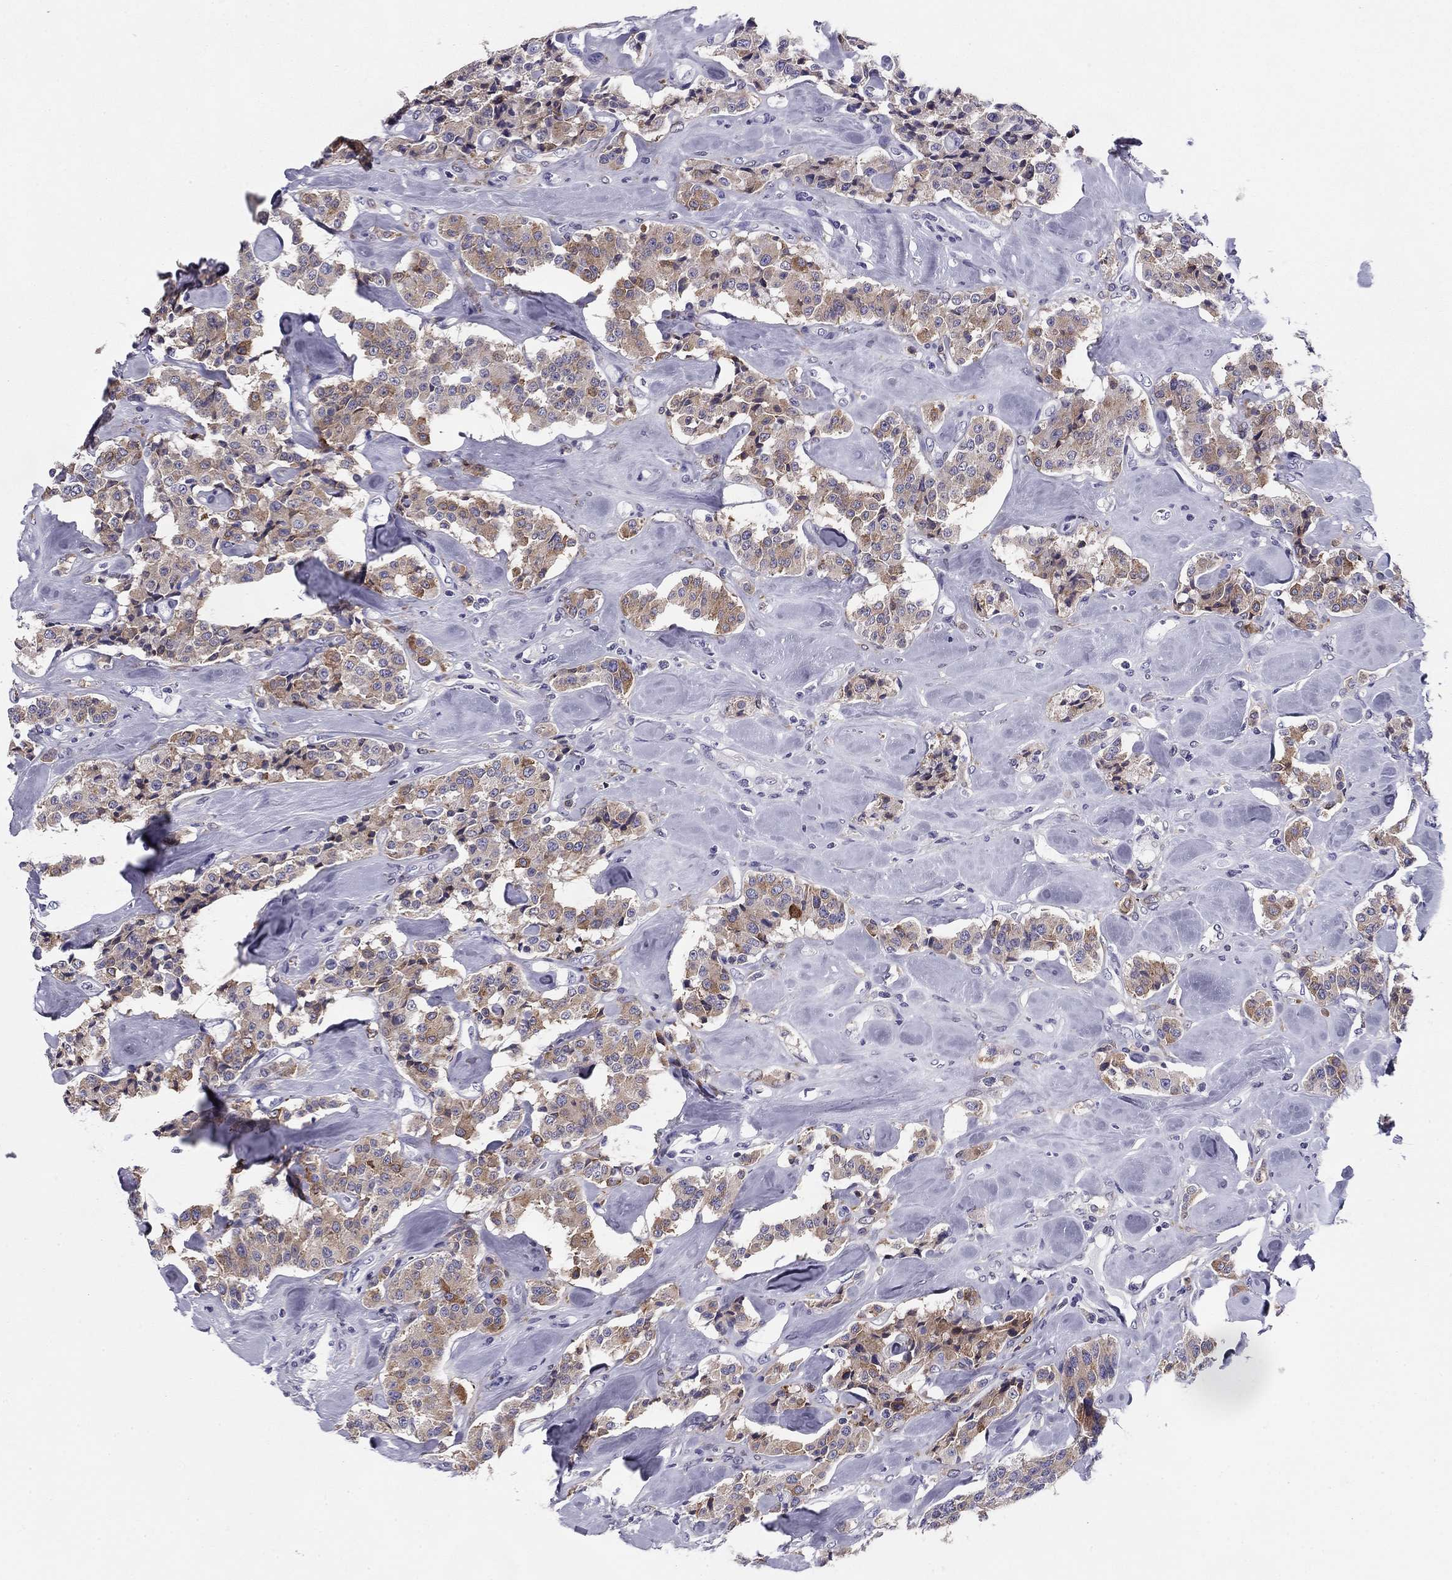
{"staining": {"intensity": "weak", "quantity": ">75%", "location": "cytoplasmic/membranous"}, "tissue": "carcinoid", "cell_type": "Tumor cells", "image_type": "cancer", "snomed": [{"axis": "morphology", "description": "Carcinoid, malignant, NOS"}, {"axis": "topography", "description": "Pancreas"}], "caption": "A low amount of weak cytoplasmic/membranous staining is seen in approximately >75% of tumor cells in carcinoid tissue.", "gene": "TMED3", "patient": {"sex": "male", "age": 41}}